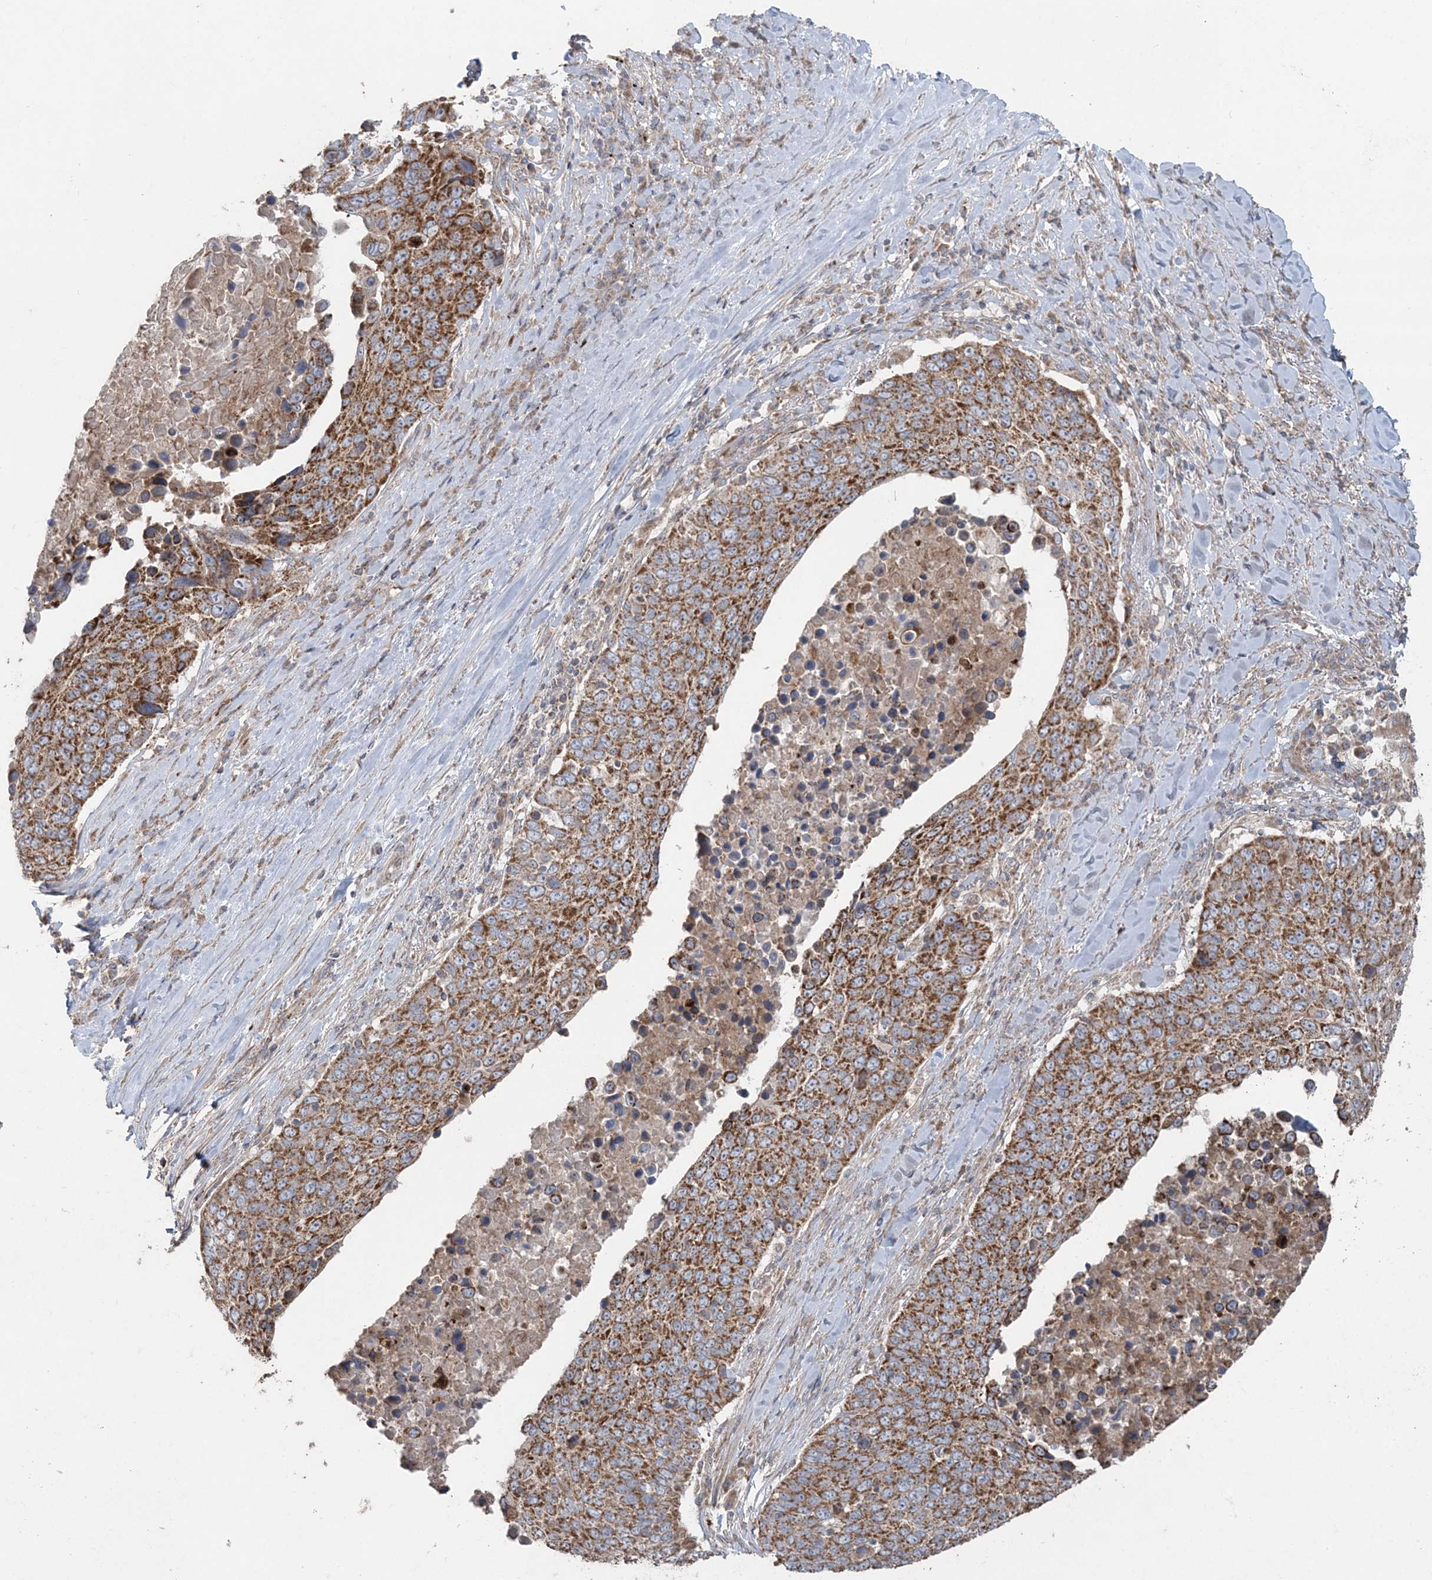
{"staining": {"intensity": "moderate", "quantity": ">75%", "location": "cytoplasmic/membranous"}, "tissue": "lung cancer", "cell_type": "Tumor cells", "image_type": "cancer", "snomed": [{"axis": "morphology", "description": "Squamous cell carcinoma, NOS"}, {"axis": "topography", "description": "Lung"}], "caption": "A brown stain labels moderate cytoplasmic/membranous staining of a protein in human lung cancer tumor cells. (brown staining indicates protein expression, while blue staining denotes nuclei).", "gene": "LRPPRC", "patient": {"sex": "male", "age": 66}}